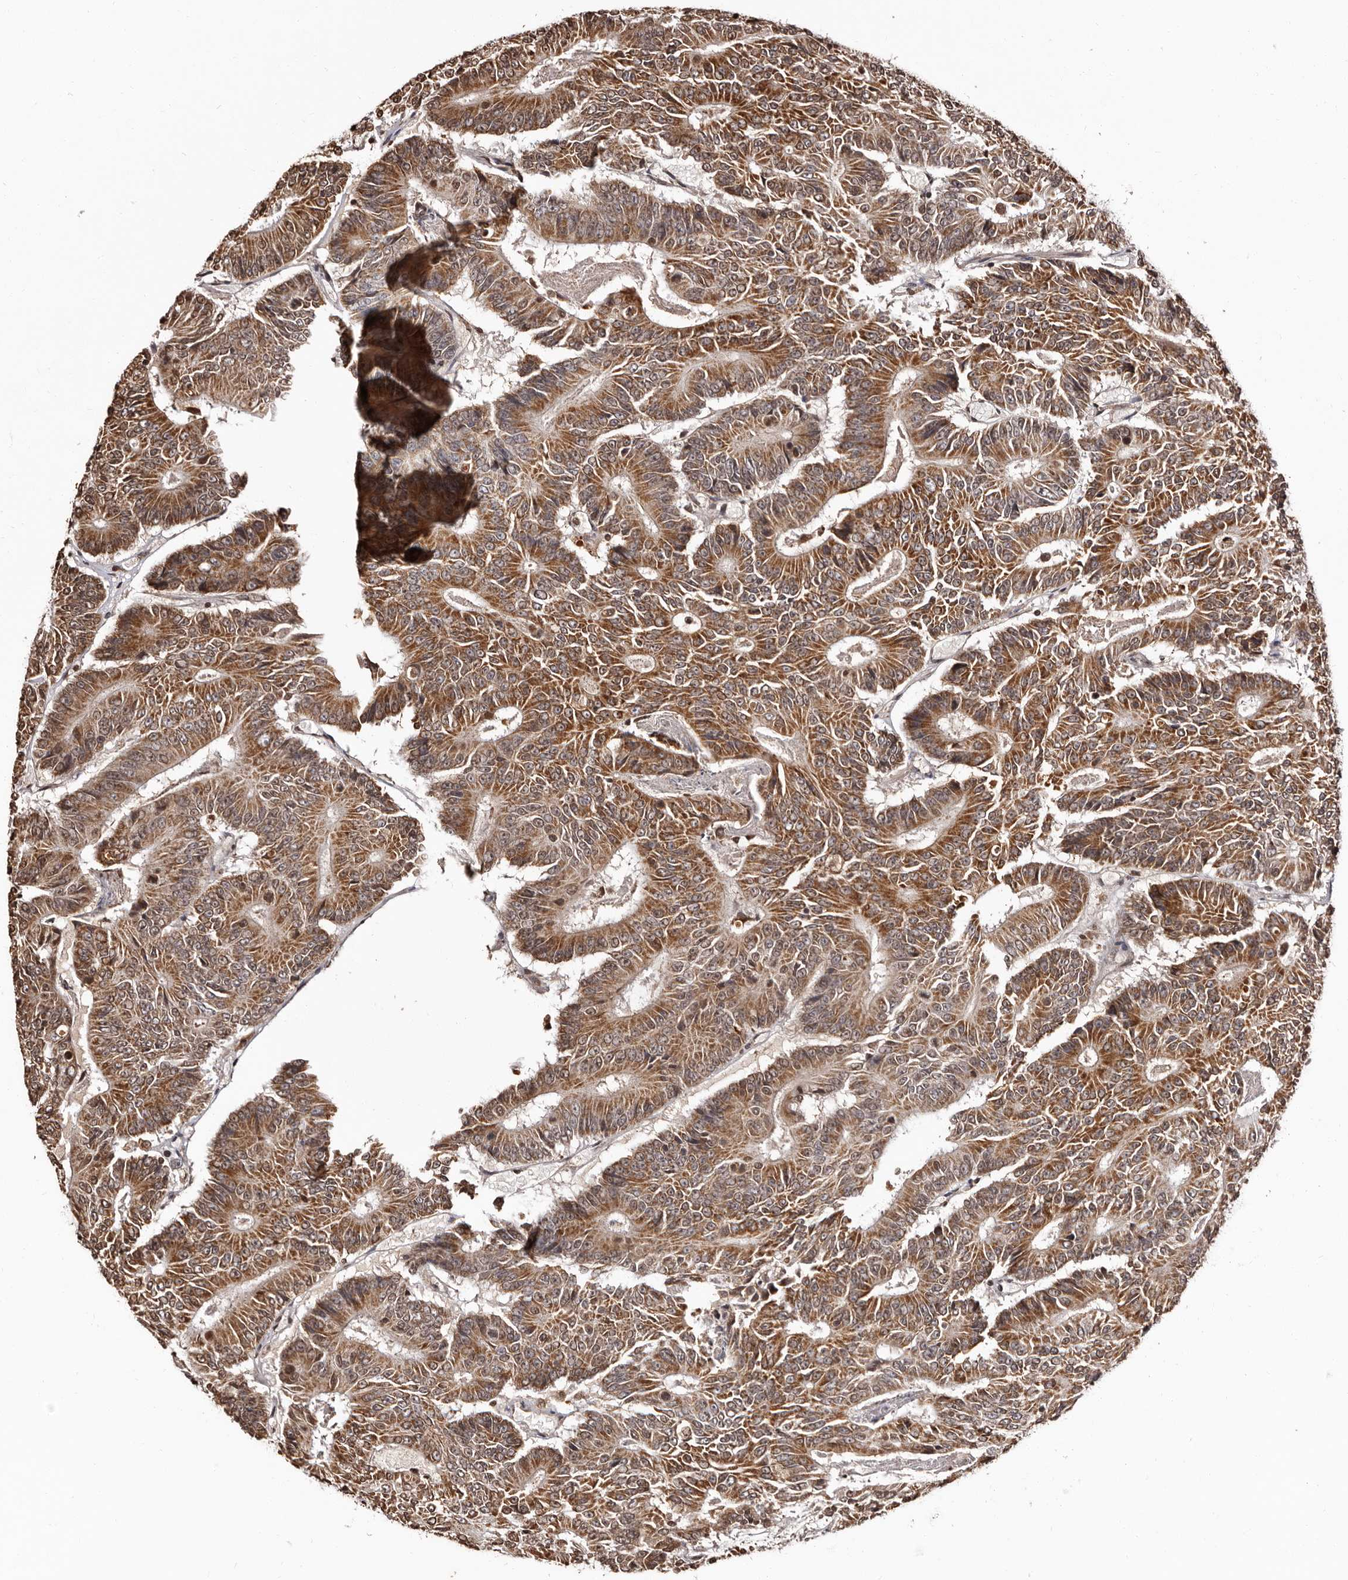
{"staining": {"intensity": "moderate", "quantity": ">75%", "location": "cytoplasmic/membranous"}, "tissue": "colorectal cancer", "cell_type": "Tumor cells", "image_type": "cancer", "snomed": [{"axis": "morphology", "description": "Adenocarcinoma, NOS"}, {"axis": "topography", "description": "Colon"}], "caption": "The image displays immunohistochemical staining of colorectal cancer. There is moderate cytoplasmic/membranous staining is identified in approximately >75% of tumor cells.", "gene": "CCDC190", "patient": {"sex": "male", "age": 83}}